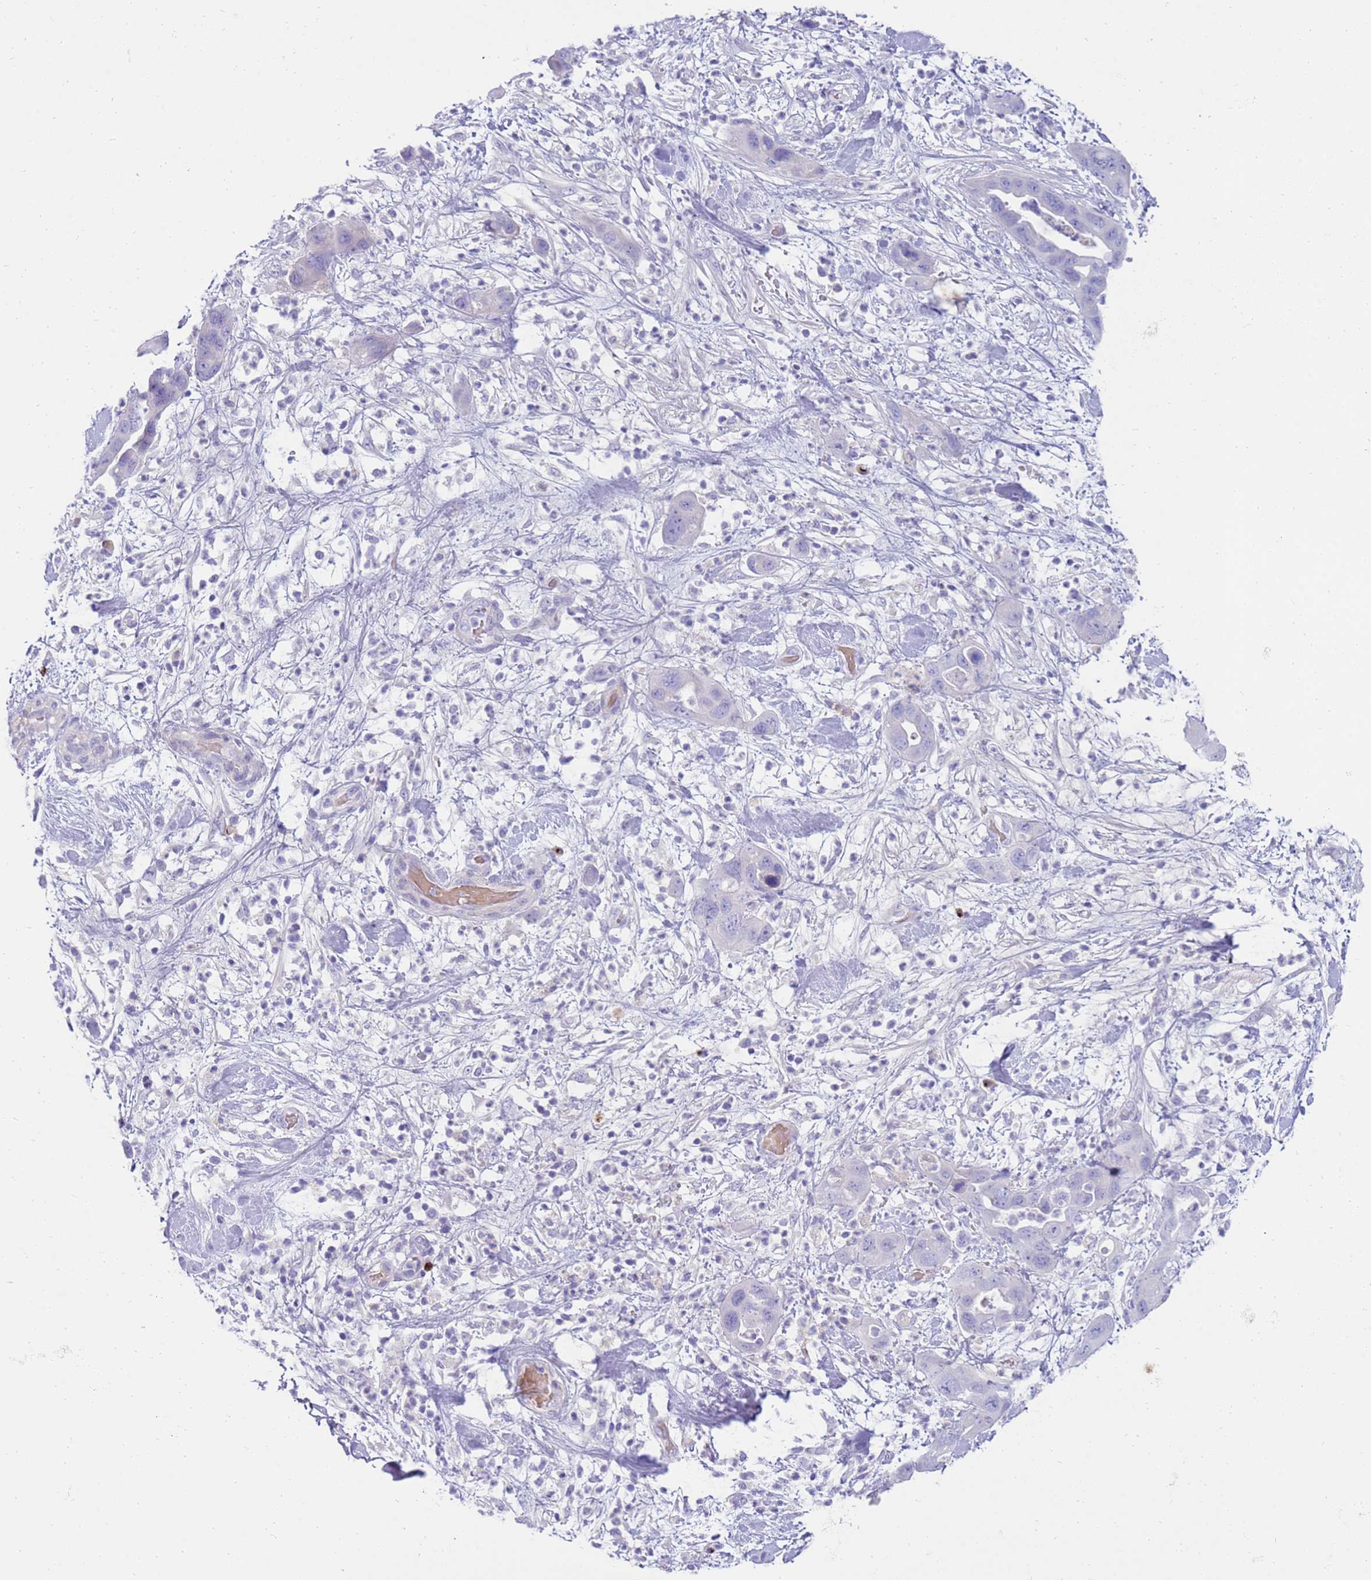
{"staining": {"intensity": "negative", "quantity": "none", "location": "none"}, "tissue": "pancreatic cancer", "cell_type": "Tumor cells", "image_type": "cancer", "snomed": [{"axis": "morphology", "description": "Adenocarcinoma, NOS"}, {"axis": "topography", "description": "Pancreas"}], "caption": "Immunohistochemistry (IHC) of pancreatic cancer demonstrates no expression in tumor cells.", "gene": "EVPLL", "patient": {"sex": "female", "age": 71}}